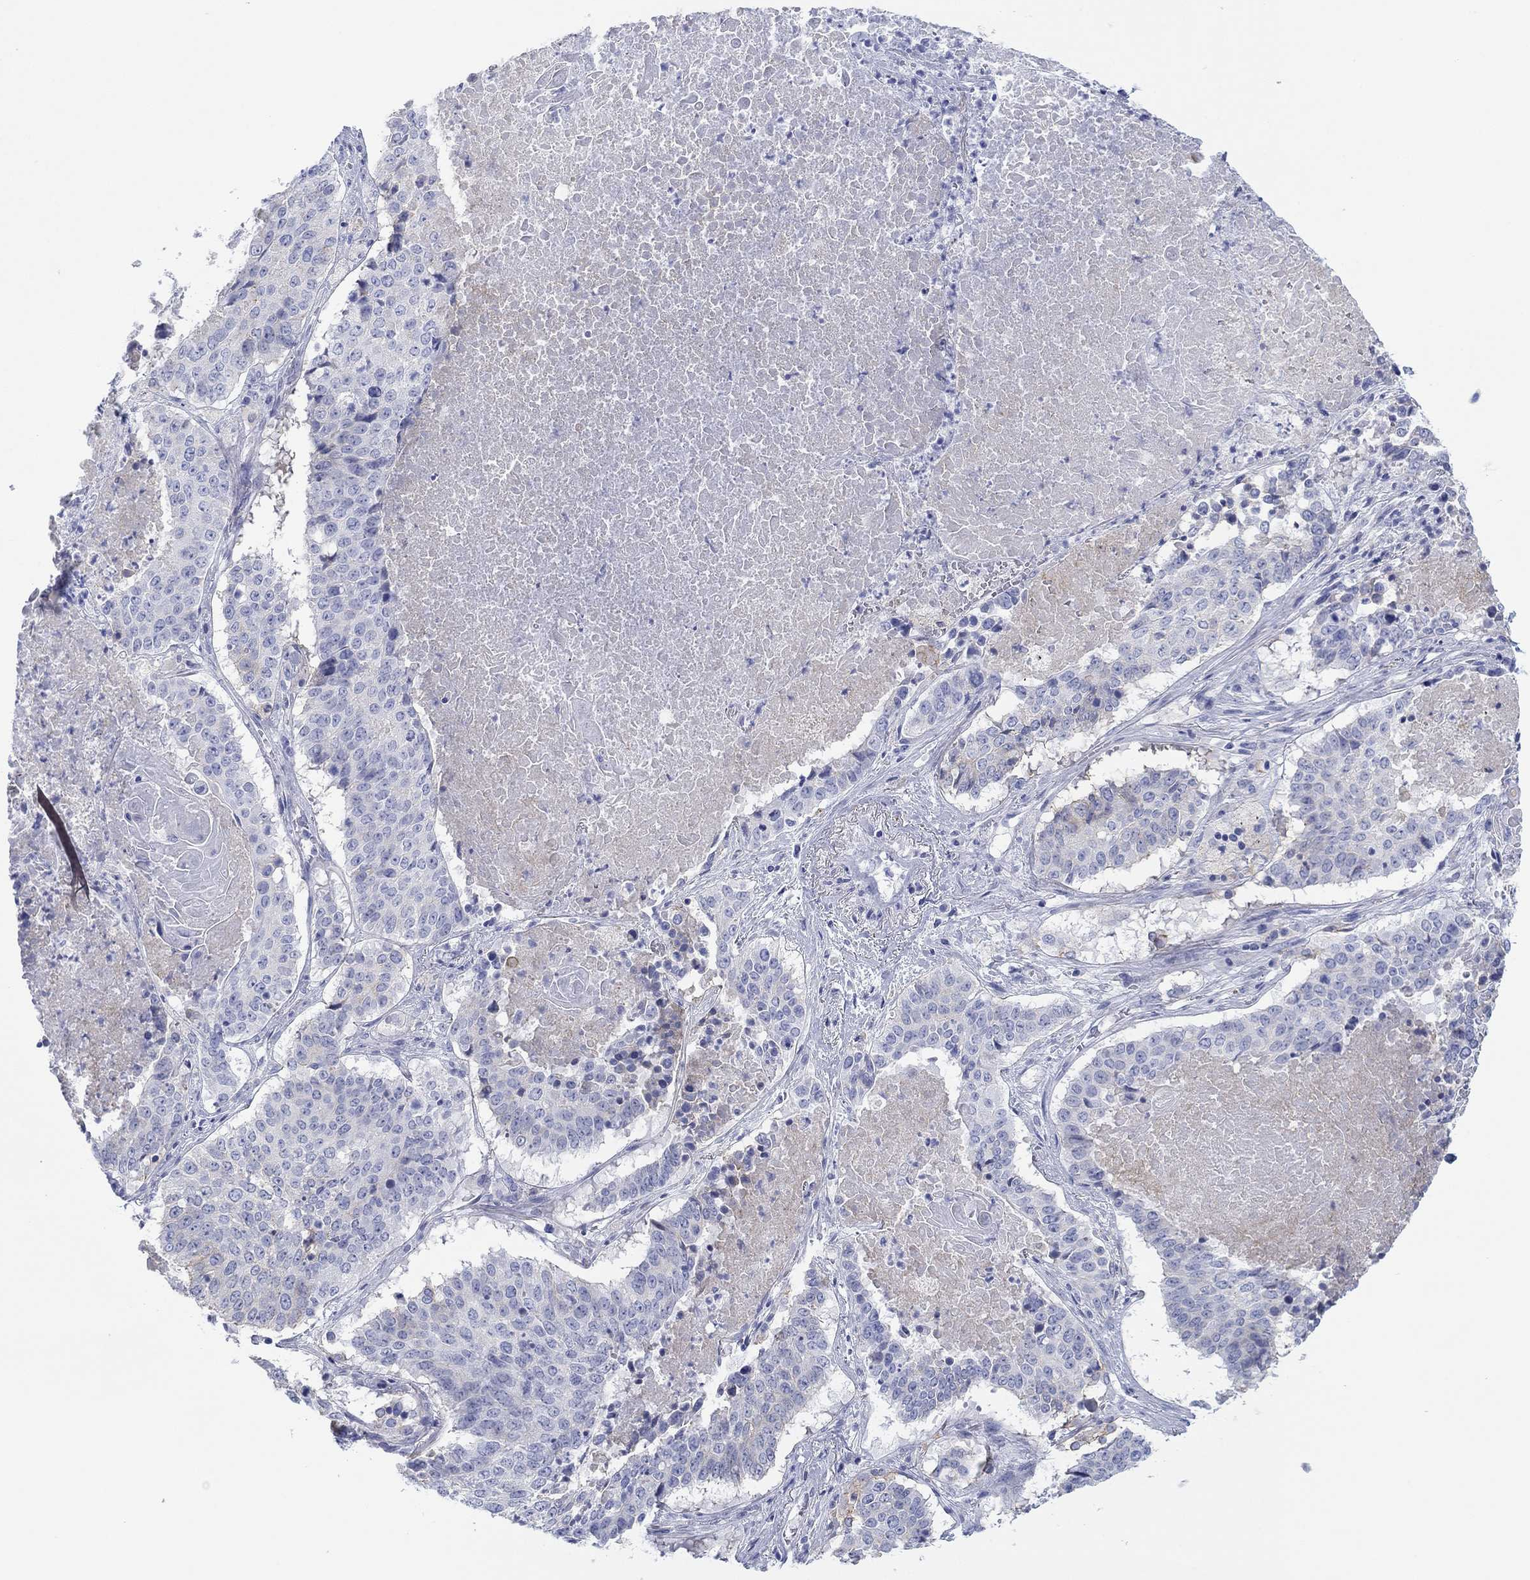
{"staining": {"intensity": "negative", "quantity": "none", "location": "none"}, "tissue": "lung cancer", "cell_type": "Tumor cells", "image_type": "cancer", "snomed": [{"axis": "morphology", "description": "Squamous cell carcinoma, NOS"}, {"axis": "topography", "description": "Lung"}], "caption": "High magnification brightfield microscopy of lung cancer (squamous cell carcinoma) stained with DAB (brown) and counterstained with hematoxylin (blue): tumor cells show no significant positivity.", "gene": "ATP1B1", "patient": {"sex": "male", "age": 64}}